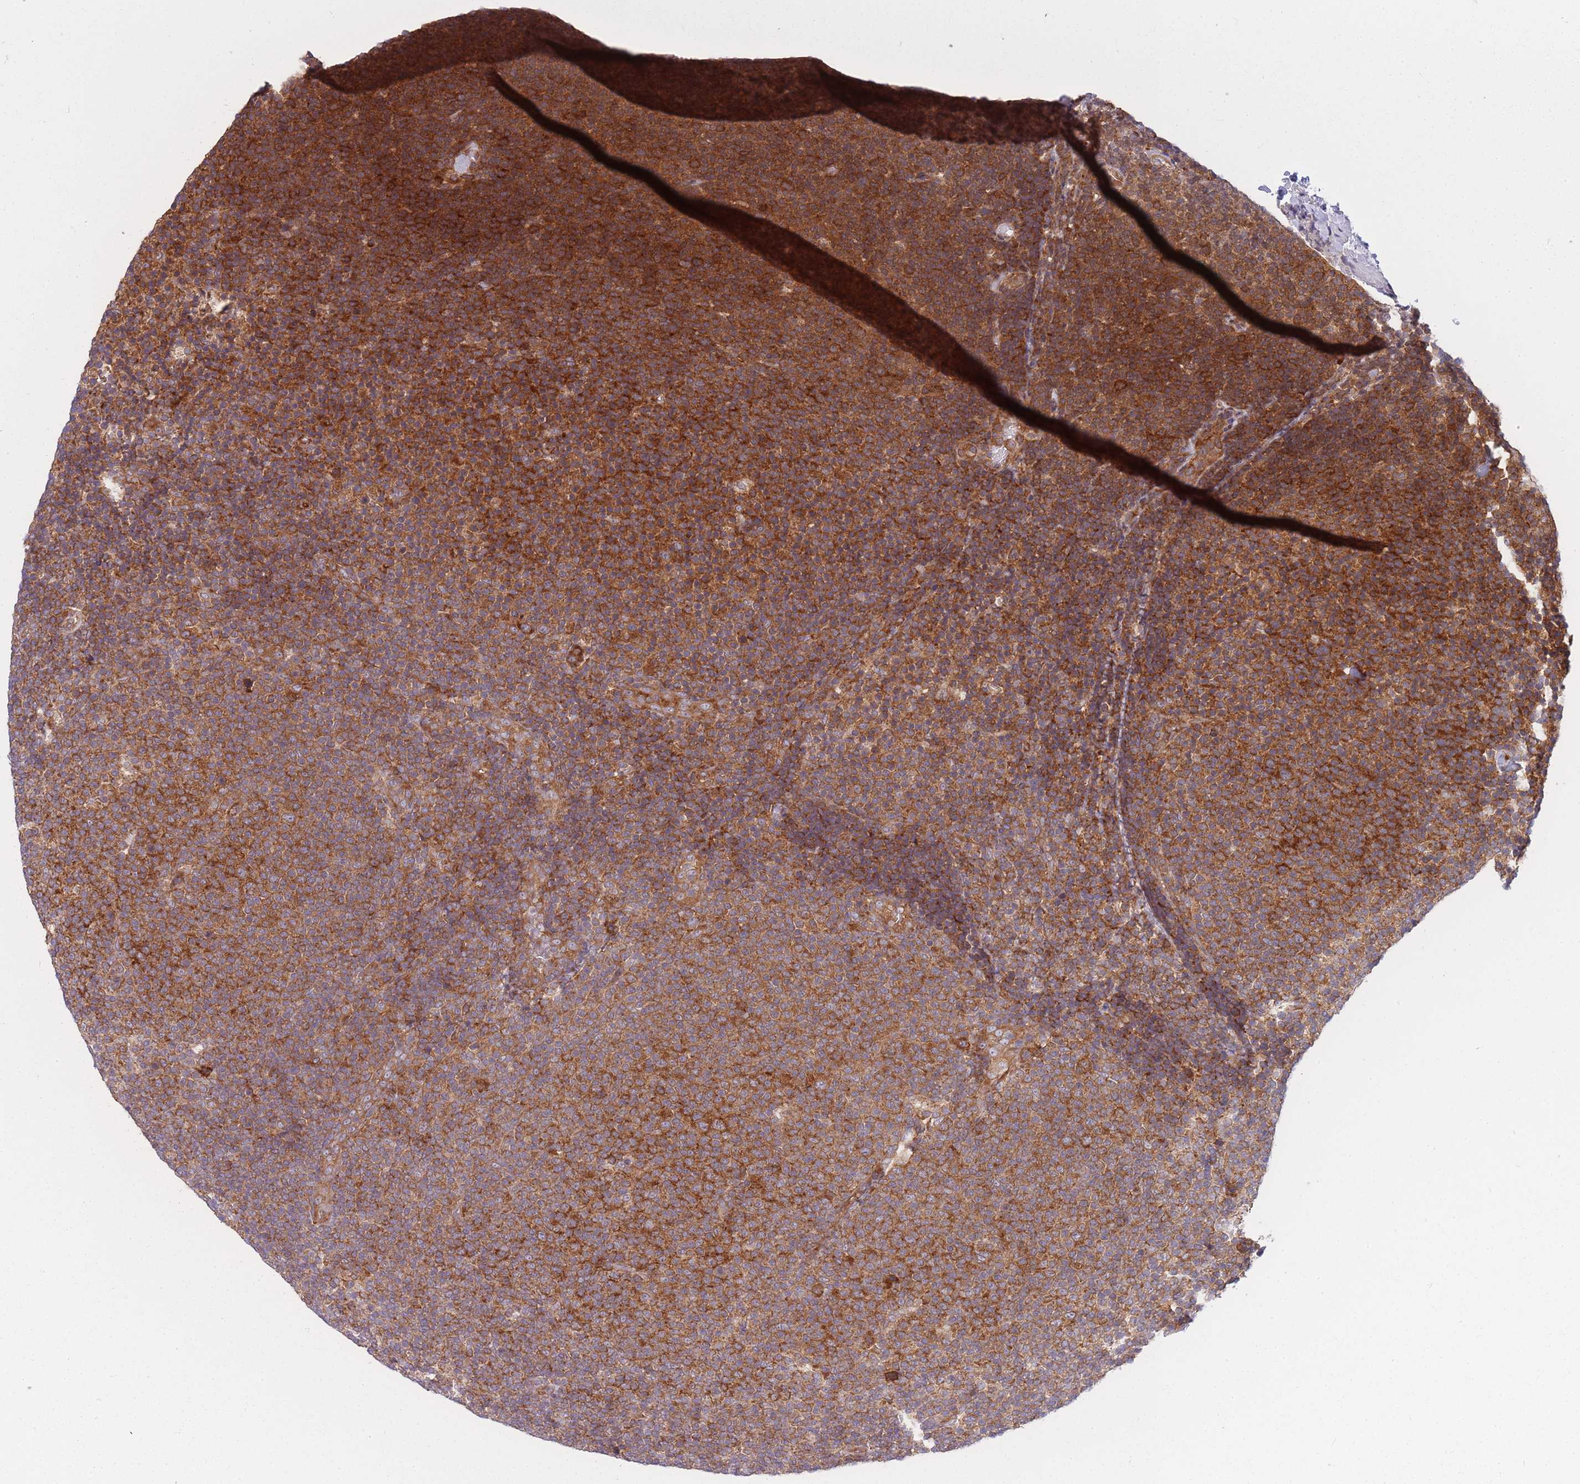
{"staining": {"intensity": "strong", "quantity": ">75%", "location": "cytoplasmic/membranous"}, "tissue": "lymphoma", "cell_type": "Tumor cells", "image_type": "cancer", "snomed": [{"axis": "morphology", "description": "Malignant lymphoma, non-Hodgkin's type, Low grade"}, {"axis": "topography", "description": "Lymph node"}], "caption": "Malignant lymphoma, non-Hodgkin's type (low-grade) tissue exhibits strong cytoplasmic/membranous expression in approximately >75% of tumor cells, visualized by immunohistochemistry. Immunohistochemistry stains the protein of interest in brown and the nuclei are stained blue.", "gene": "CCDC124", "patient": {"sex": "male", "age": 66}}